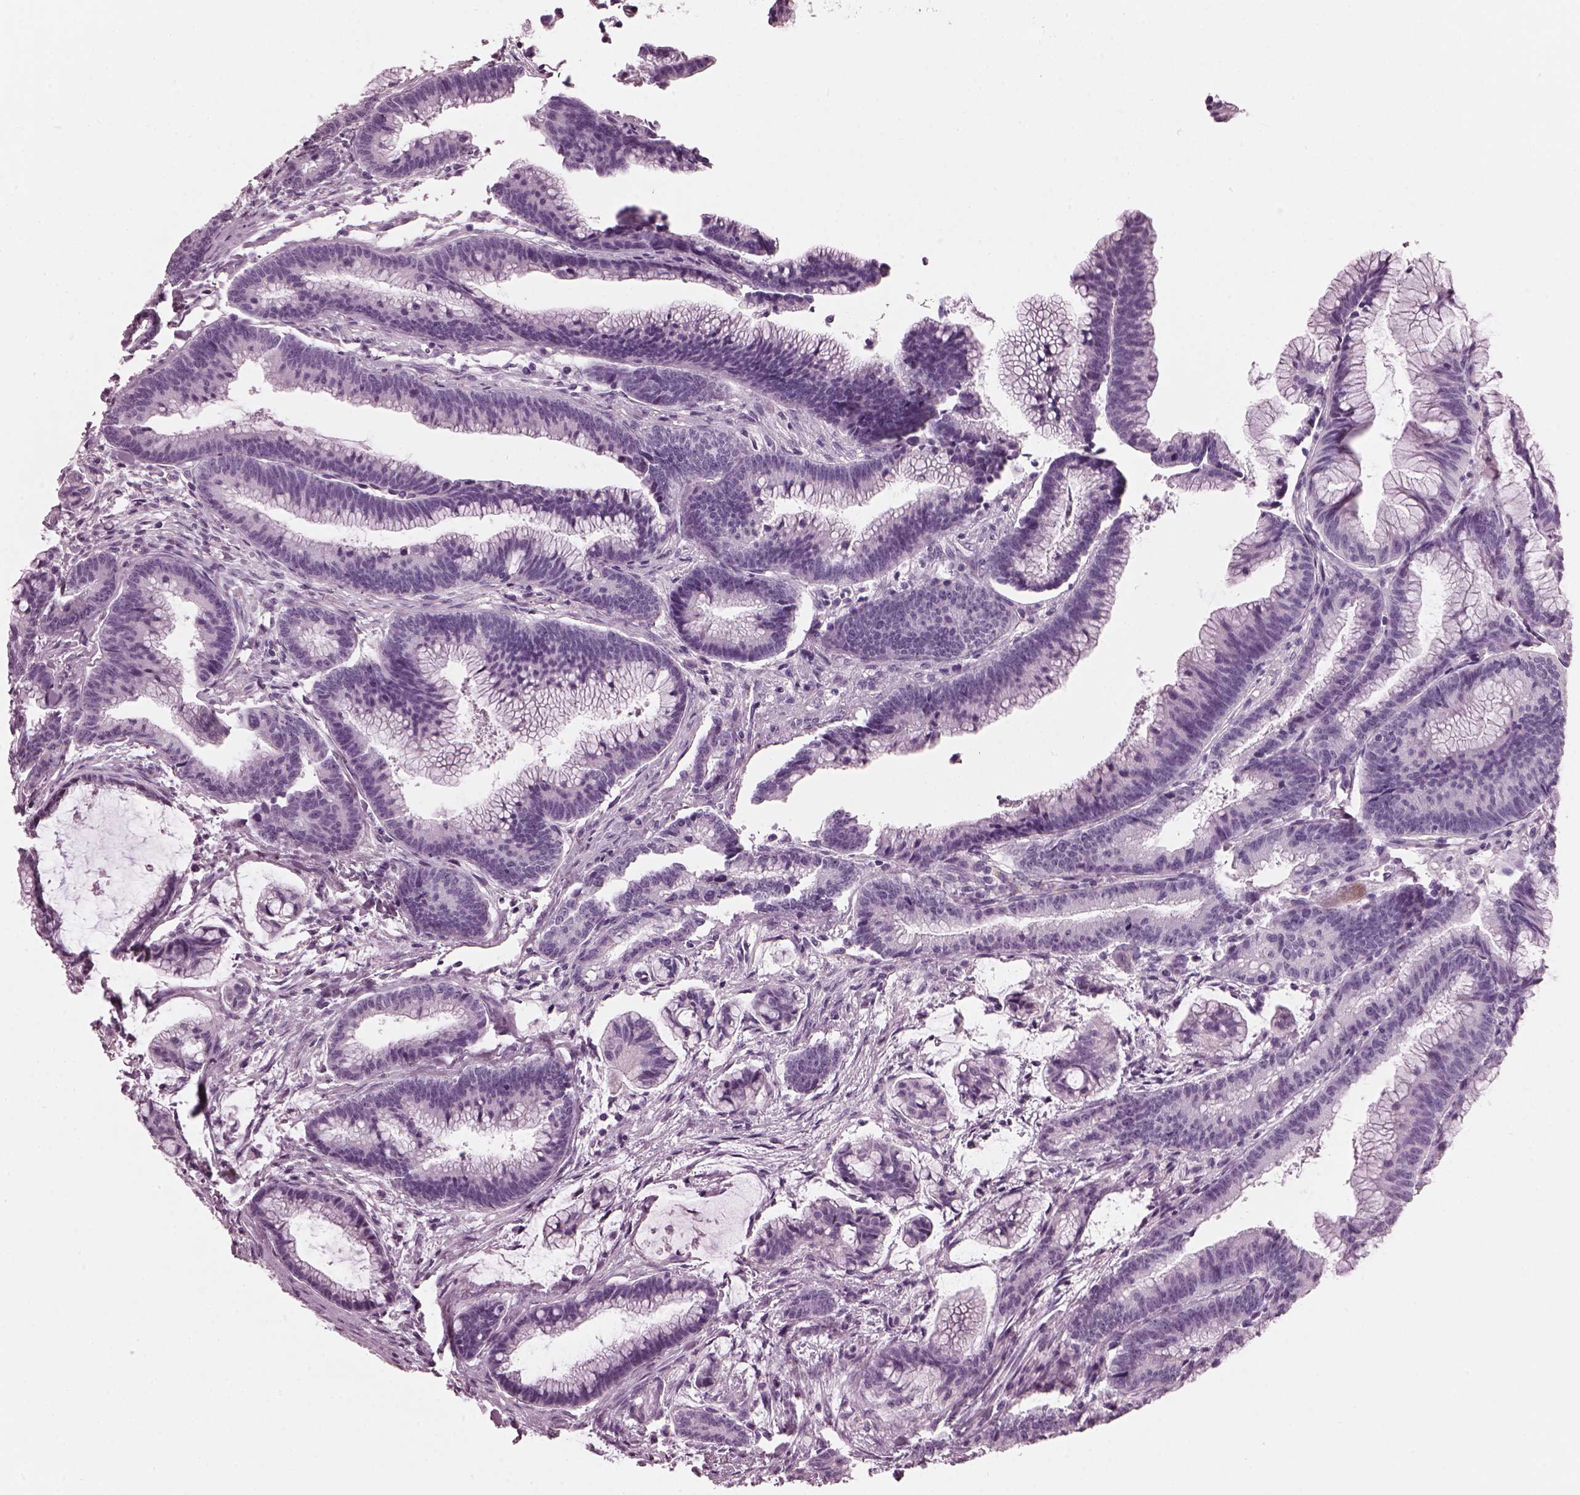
{"staining": {"intensity": "negative", "quantity": "none", "location": "none"}, "tissue": "colorectal cancer", "cell_type": "Tumor cells", "image_type": "cancer", "snomed": [{"axis": "morphology", "description": "Adenocarcinoma, NOS"}, {"axis": "topography", "description": "Colon"}], "caption": "This is a image of immunohistochemistry (IHC) staining of colorectal cancer, which shows no expression in tumor cells. (DAB (3,3'-diaminobenzidine) immunohistochemistry with hematoxylin counter stain).", "gene": "HYDIN", "patient": {"sex": "female", "age": 78}}